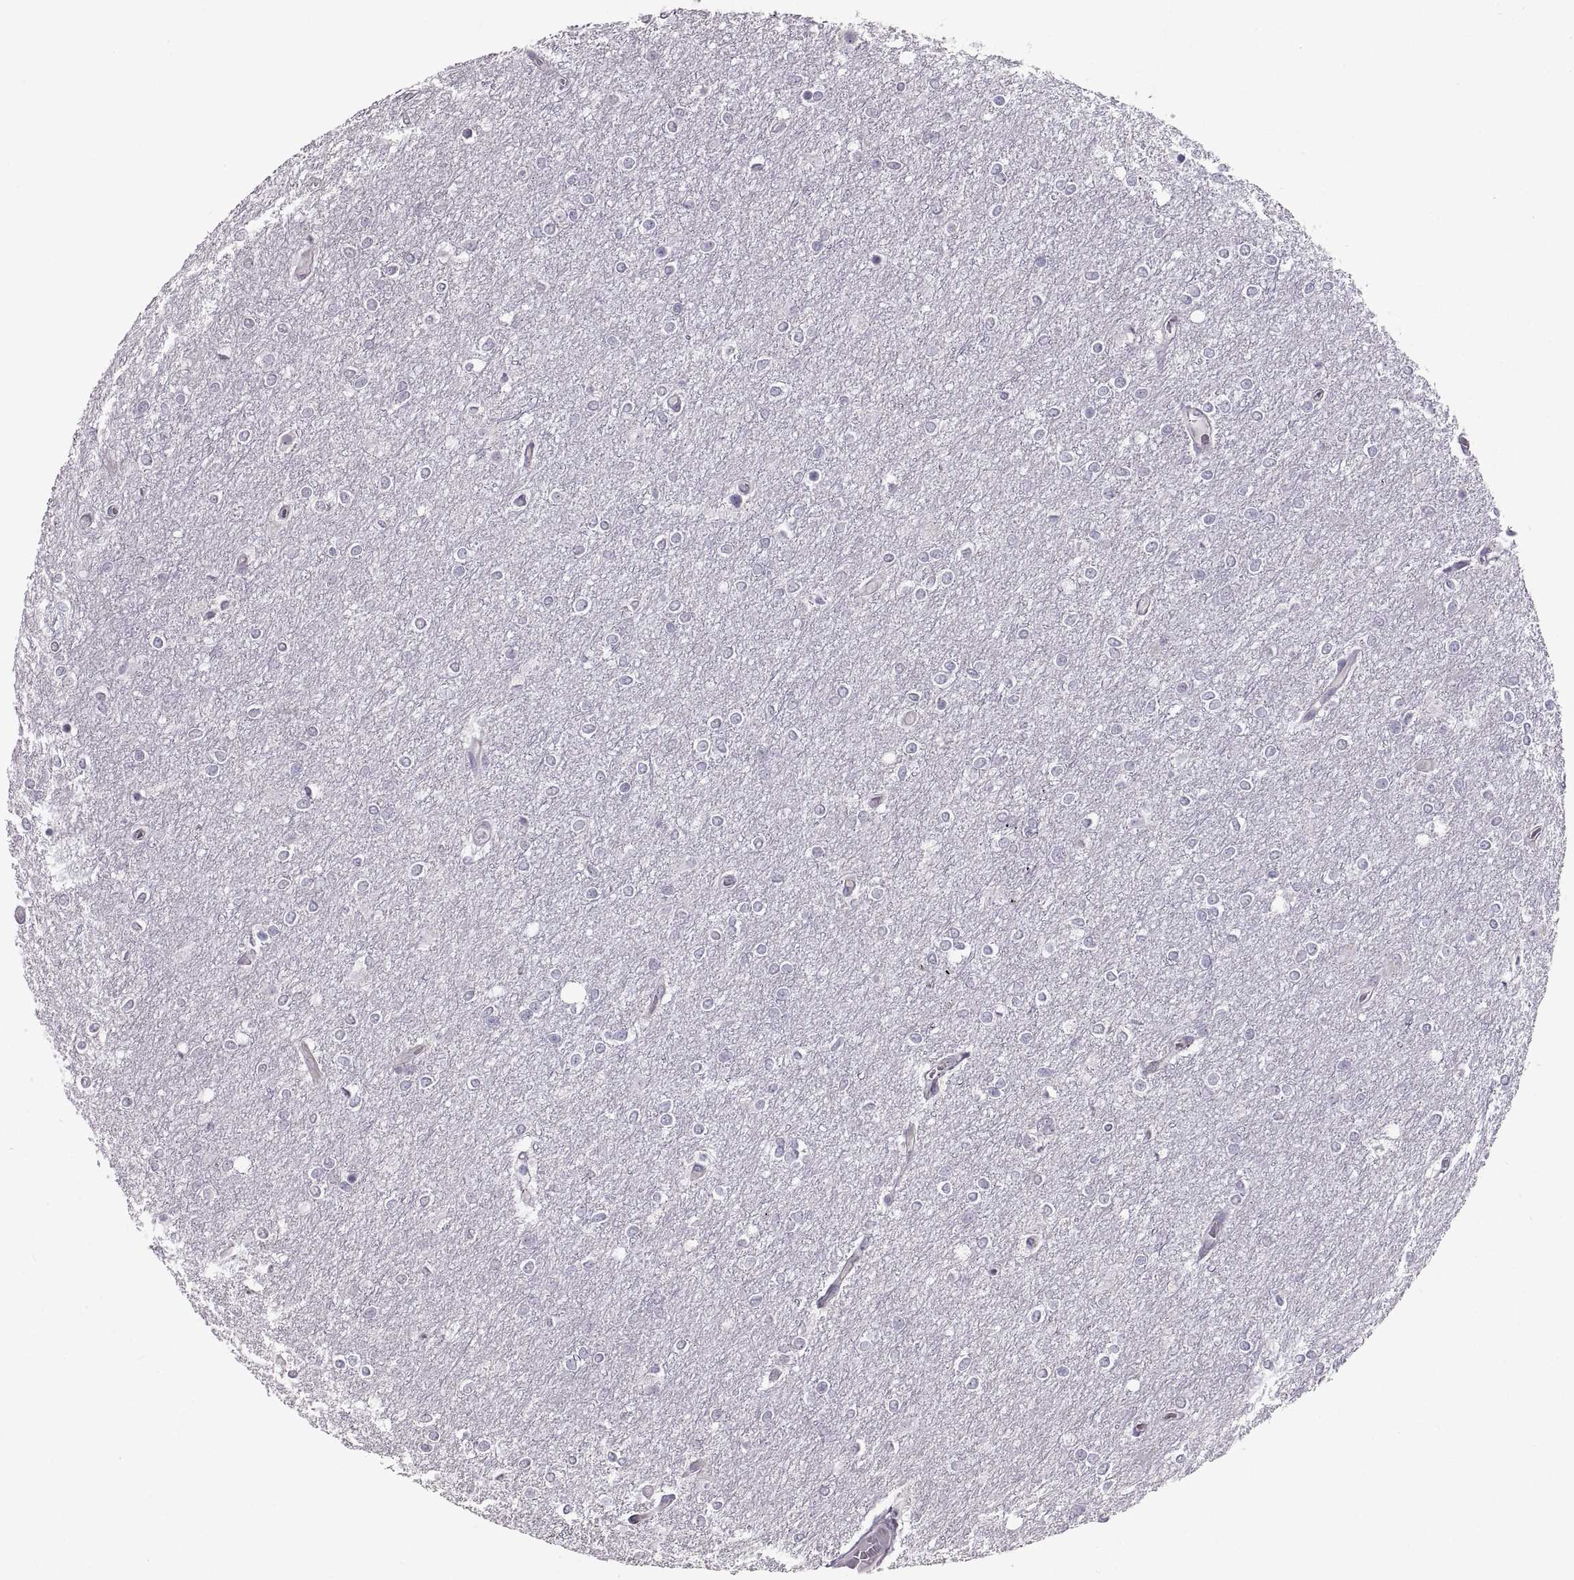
{"staining": {"intensity": "negative", "quantity": "none", "location": "none"}, "tissue": "glioma", "cell_type": "Tumor cells", "image_type": "cancer", "snomed": [{"axis": "morphology", "description": "Glioma, malignant, High grade"}, {"axis": "topography", "description": "Brain"}], "caption": "This is an IHC photomicrograph of glioma. There is no expression in tumor cells.", "gene": "SPACDR", "patient": {"sex": "female", "age": 61}}